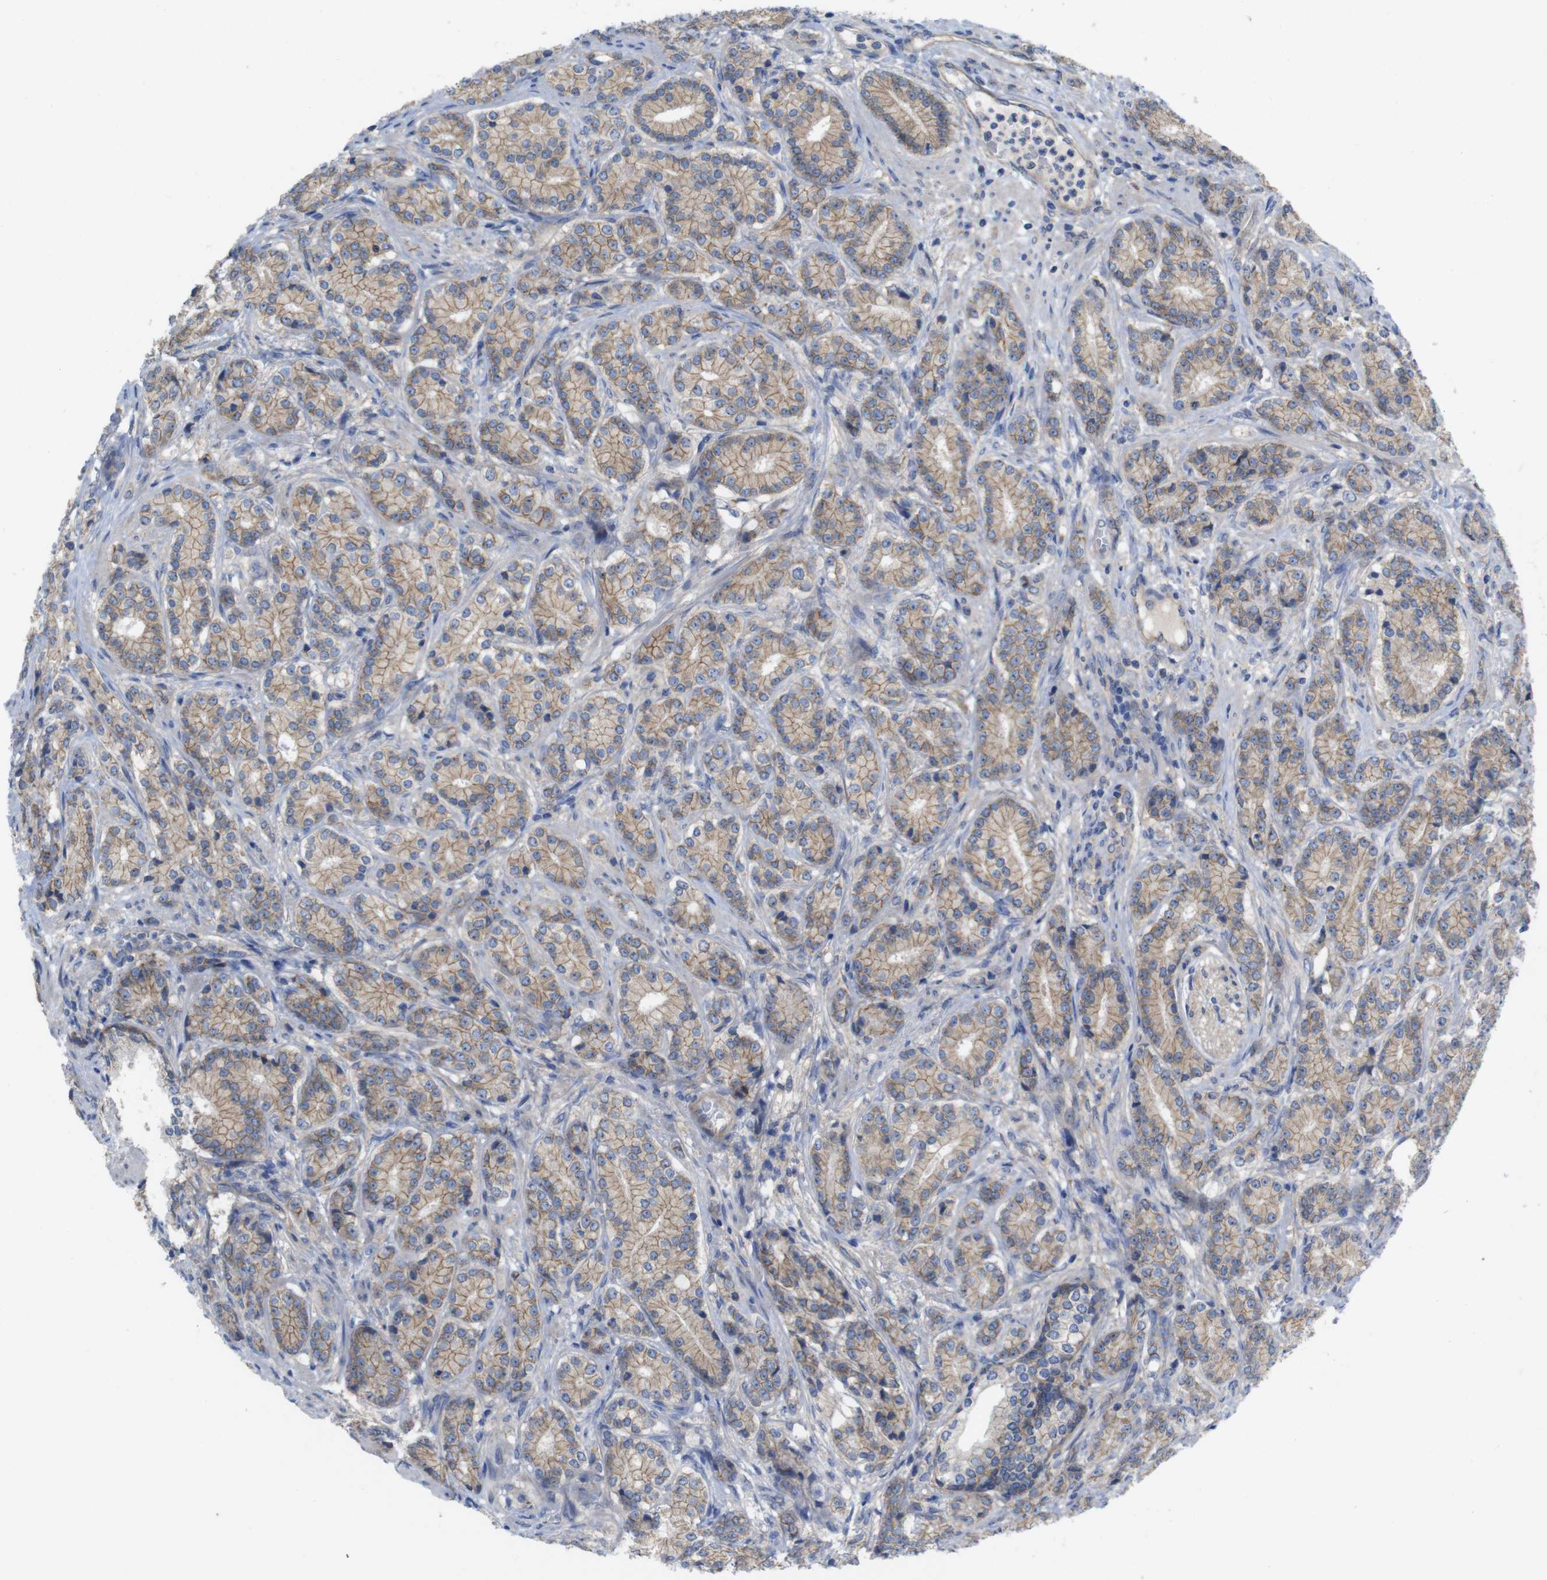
{"staining": {"intensity": "moderate", "quantity": ">75%", "location": "cytoplasmic/membranous"}, "tissue": "prostate cancer", "cell_type": "Tumor cells", "image_type": "cancer", "snomed": [{"axis": "morphology", "description": "Adenocarcinoma, High grade"}, {"axis": "topography", "description": "Prostate"}], "caption": "Moderate cytoplasmic/membranous expression is present in approximately >75% of tumor cells in prostate cancer (adenocarcinoma (high-grade)). (IHC, brightfield microscopy, high magnification).", "gene": "KIDINS220", "patient": {"sex": "male", "age": 61}}